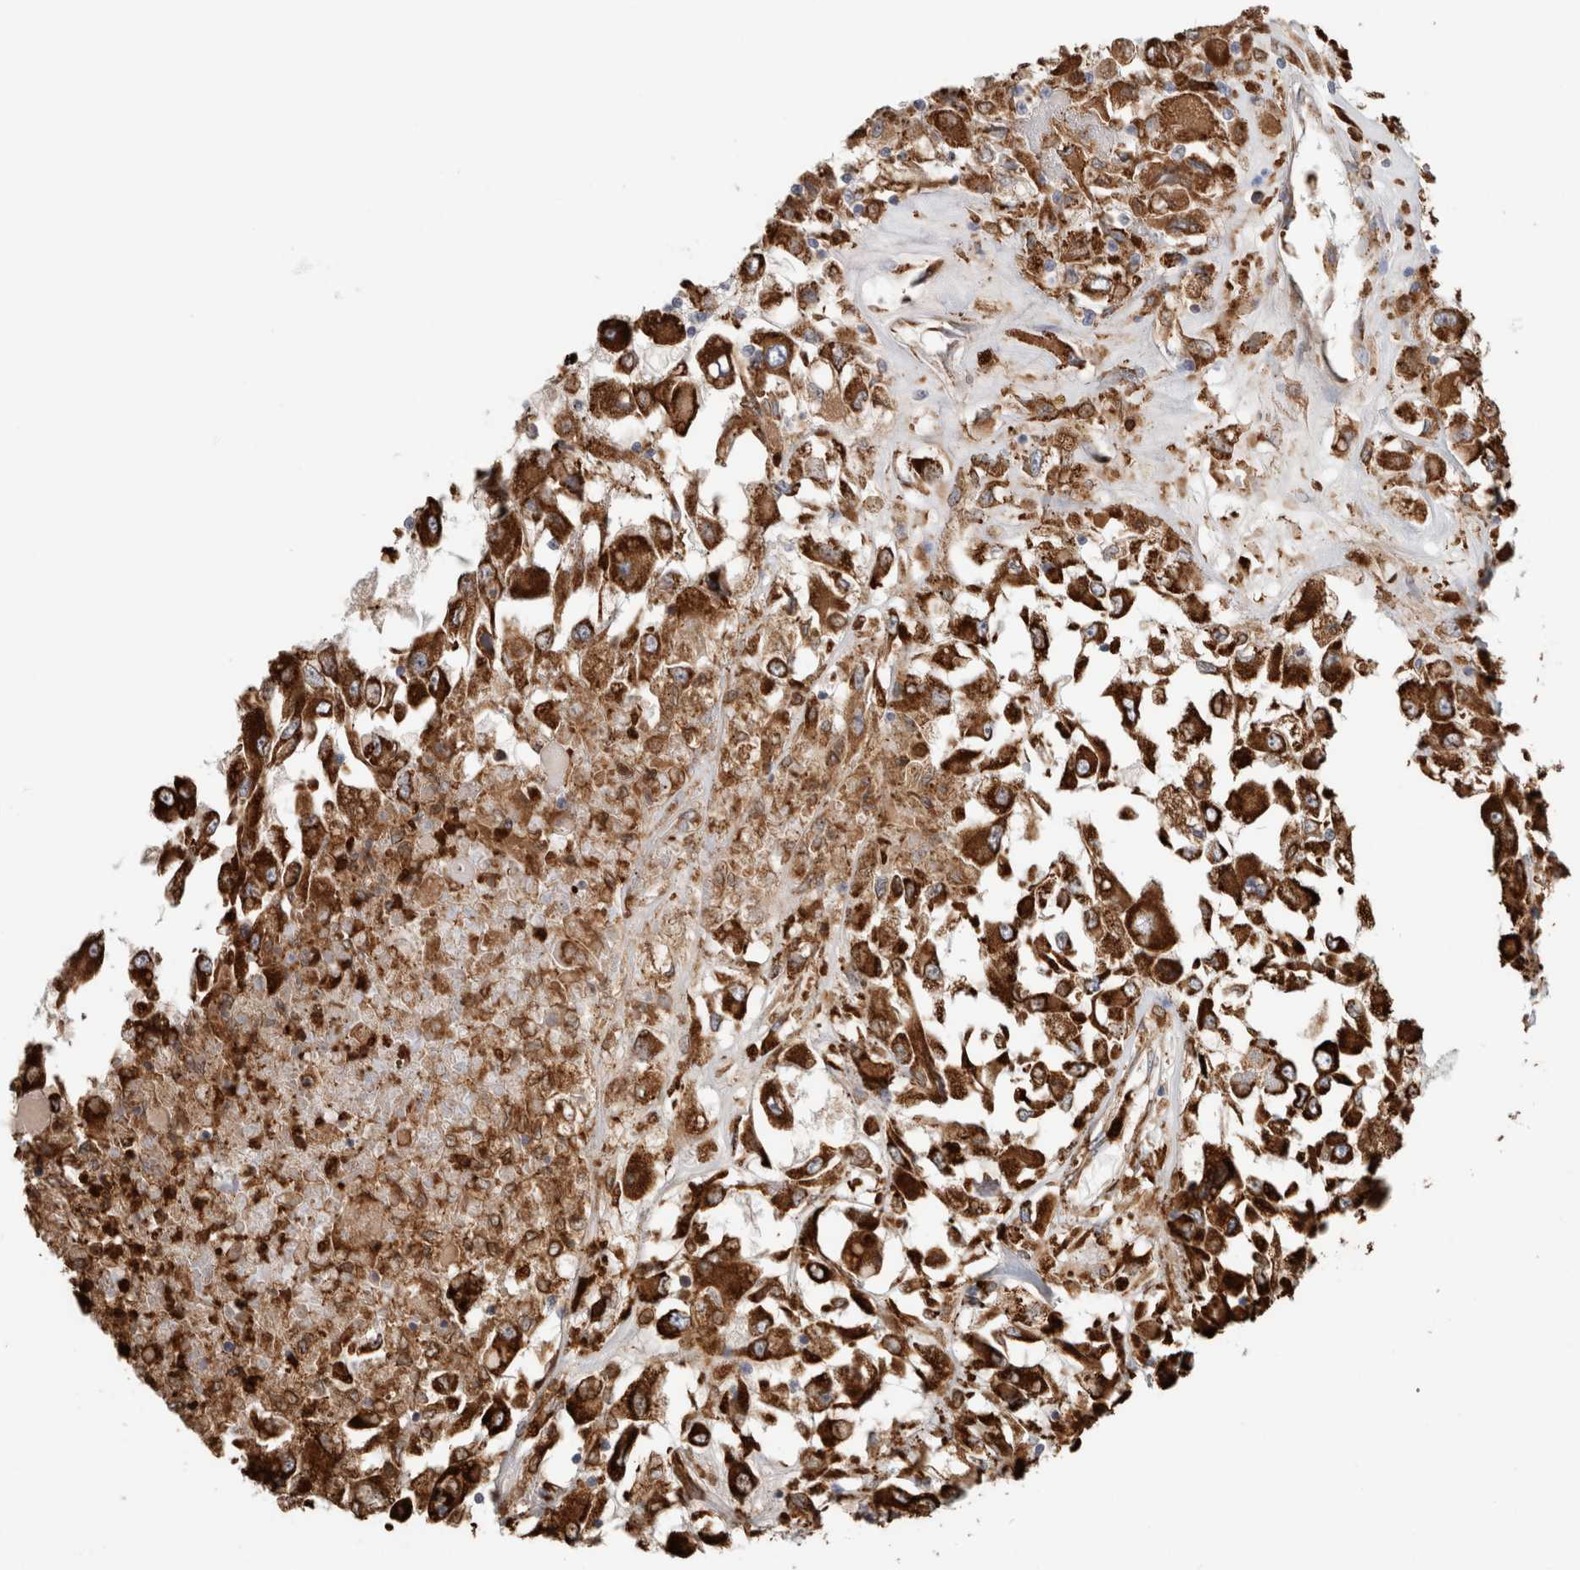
{"staining": {"intensity": "strong", "quantity": ">75%", "location": "cytoplasmic/membranous"}, "tissue": "renal cancer", "cell_type": "Tumor cells", "image_type": "cancer", "snomed": [{"axis": "morphology", "description": "Adenocarcinoma, NOS"}, {"axis": "topography", "description": "Kidney"}], "caption": "Immunohistochemical staining of human renal cancer reveals strong cytoplasmic/membranous protein staining in about >75% of tumor cells.", "gene": "P4HA1", "patient": {"sex": "female", "age": 52}}